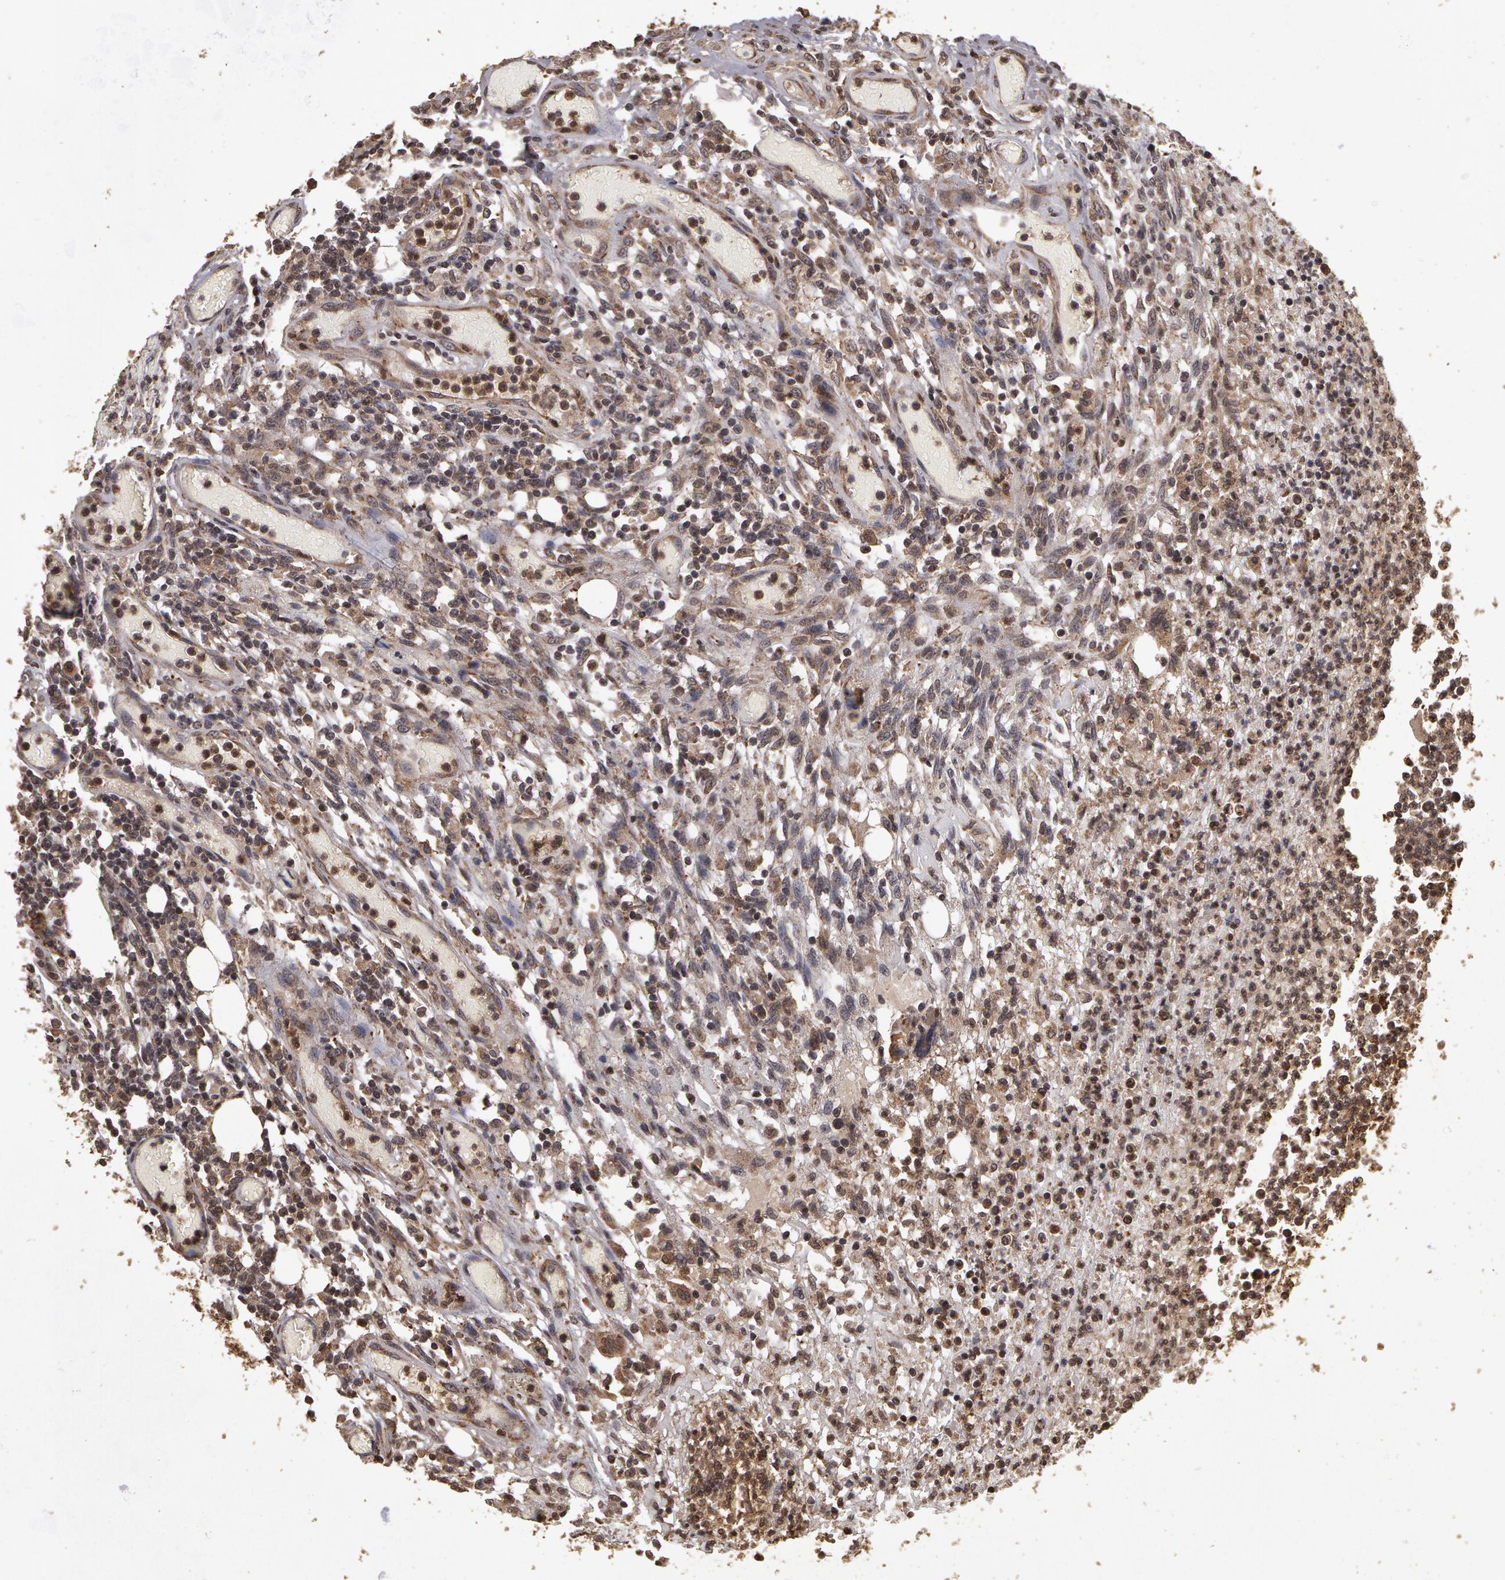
{"staining": {"intensity": "weak", "quantity": "25%-75%", "location": "cytoplasmic/membranous"}, "tissue": "lymphoma", "cell_type": "Tumor cells", "image_type": "cancer", "snomed": [{"axis": "morphology", "description": "Malignant lymphoma, non-Hodgkin's type, High grade"}, {"axis": "topography", "description": "Colon"}], "caption": "Immunohistochemical staining of human lymphoma demonstrates low levels of weak cytoplasmic/membranous protein staining in approximately 25%-75% of tumor cells.", "gene": "CALR", "patient": {"sex": "male", "age": 82}}